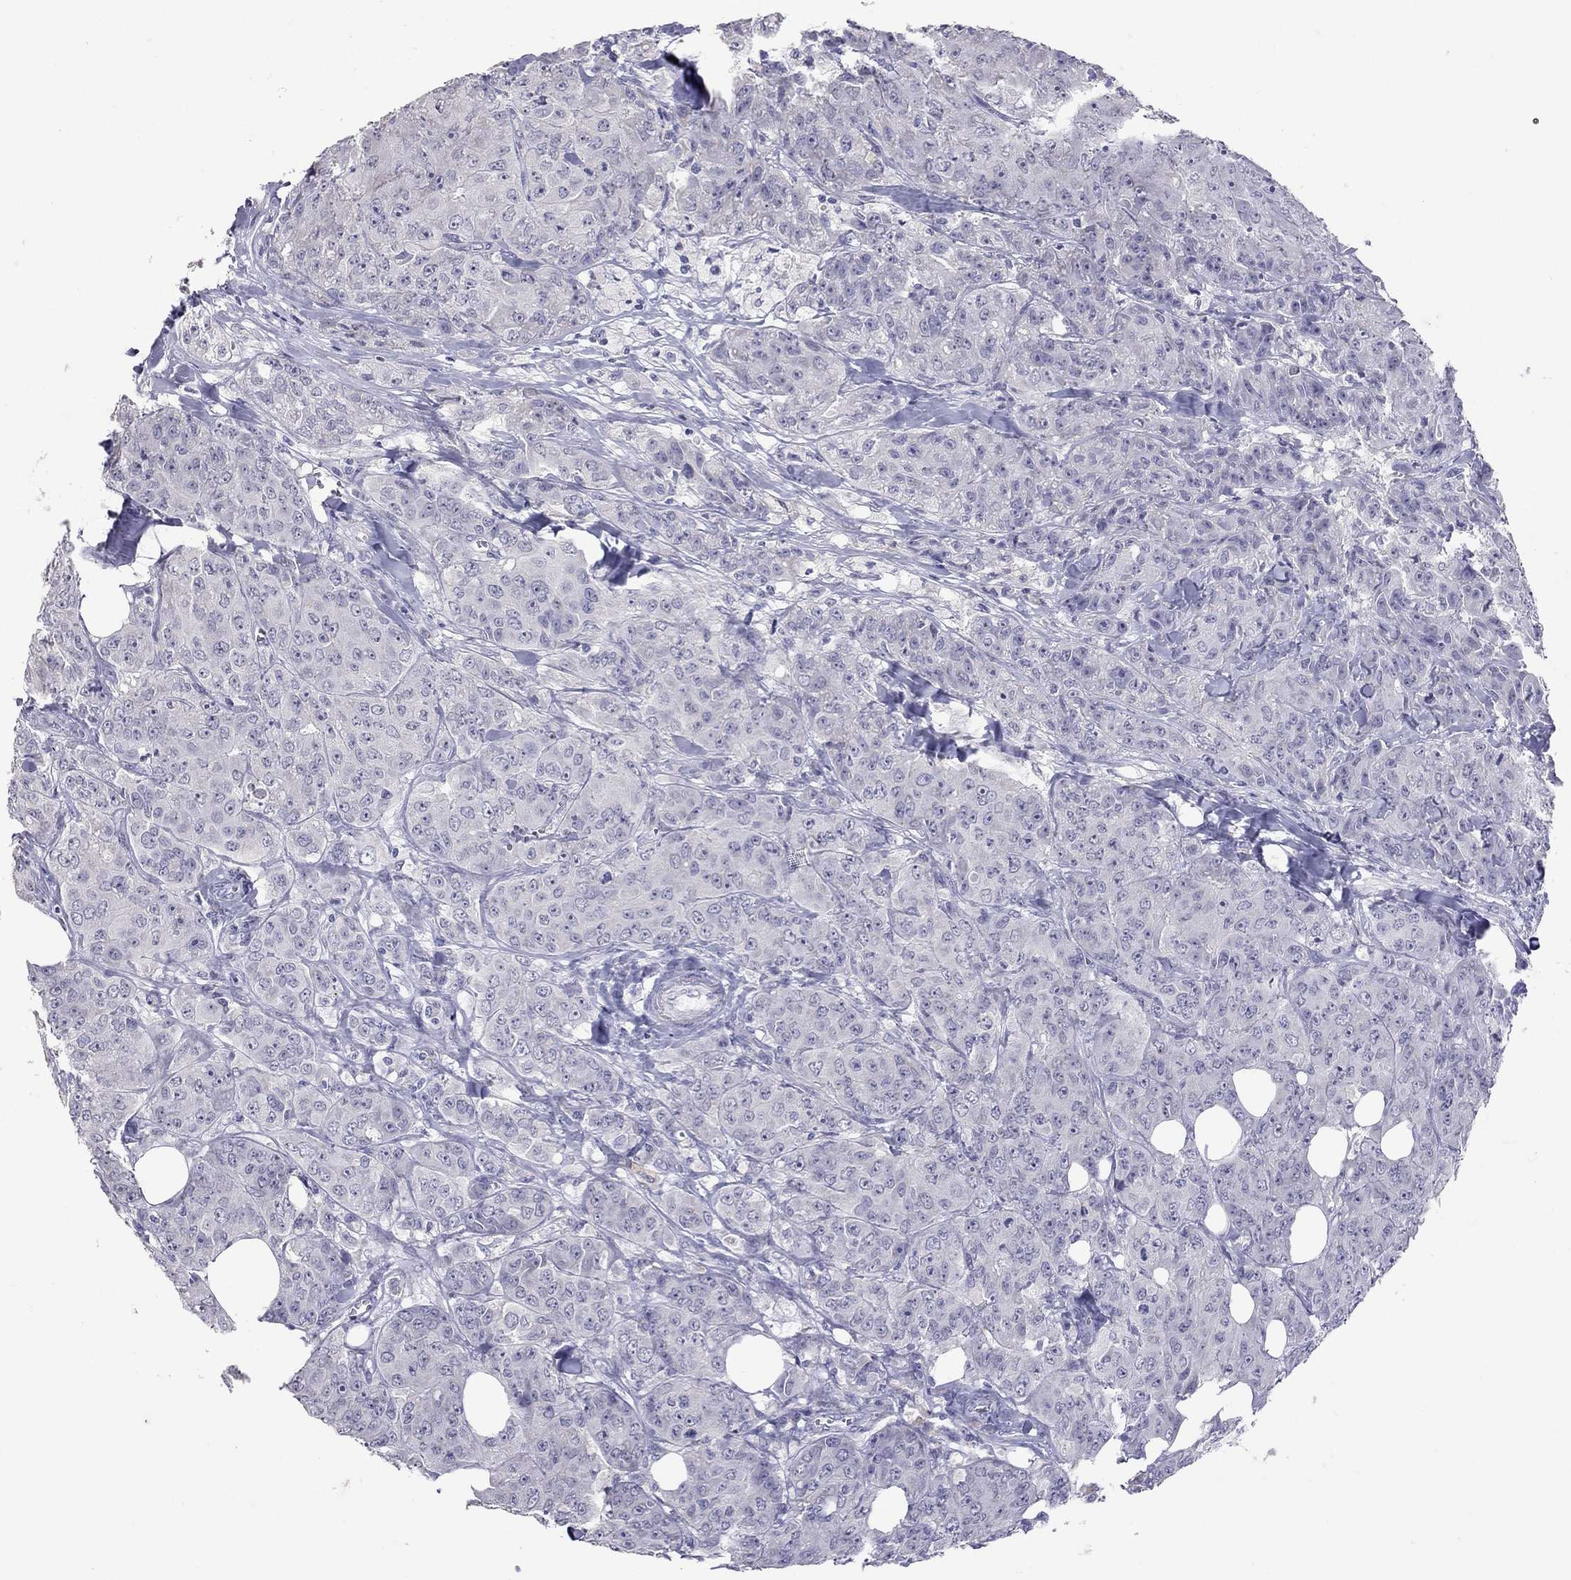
{"staining": {"intensity": "negative", "quantity": "none", "location": "none"}, "tissue": "breast cancer", "cell_type": "Tumor cells", "image_type": "cancer", "snomed": [{"axis": "morphology", "description": "Duct carcinoma"}, {"axis": "topography", "description": "Breast"}], "caption": "IHC micrograph of breast infiltrating ductal carcinoma stained for a protein (brown), which displays no expression in tumor cells.", "gene": "SLAMF1", "patient": {"sex": "female", "age": 43}}